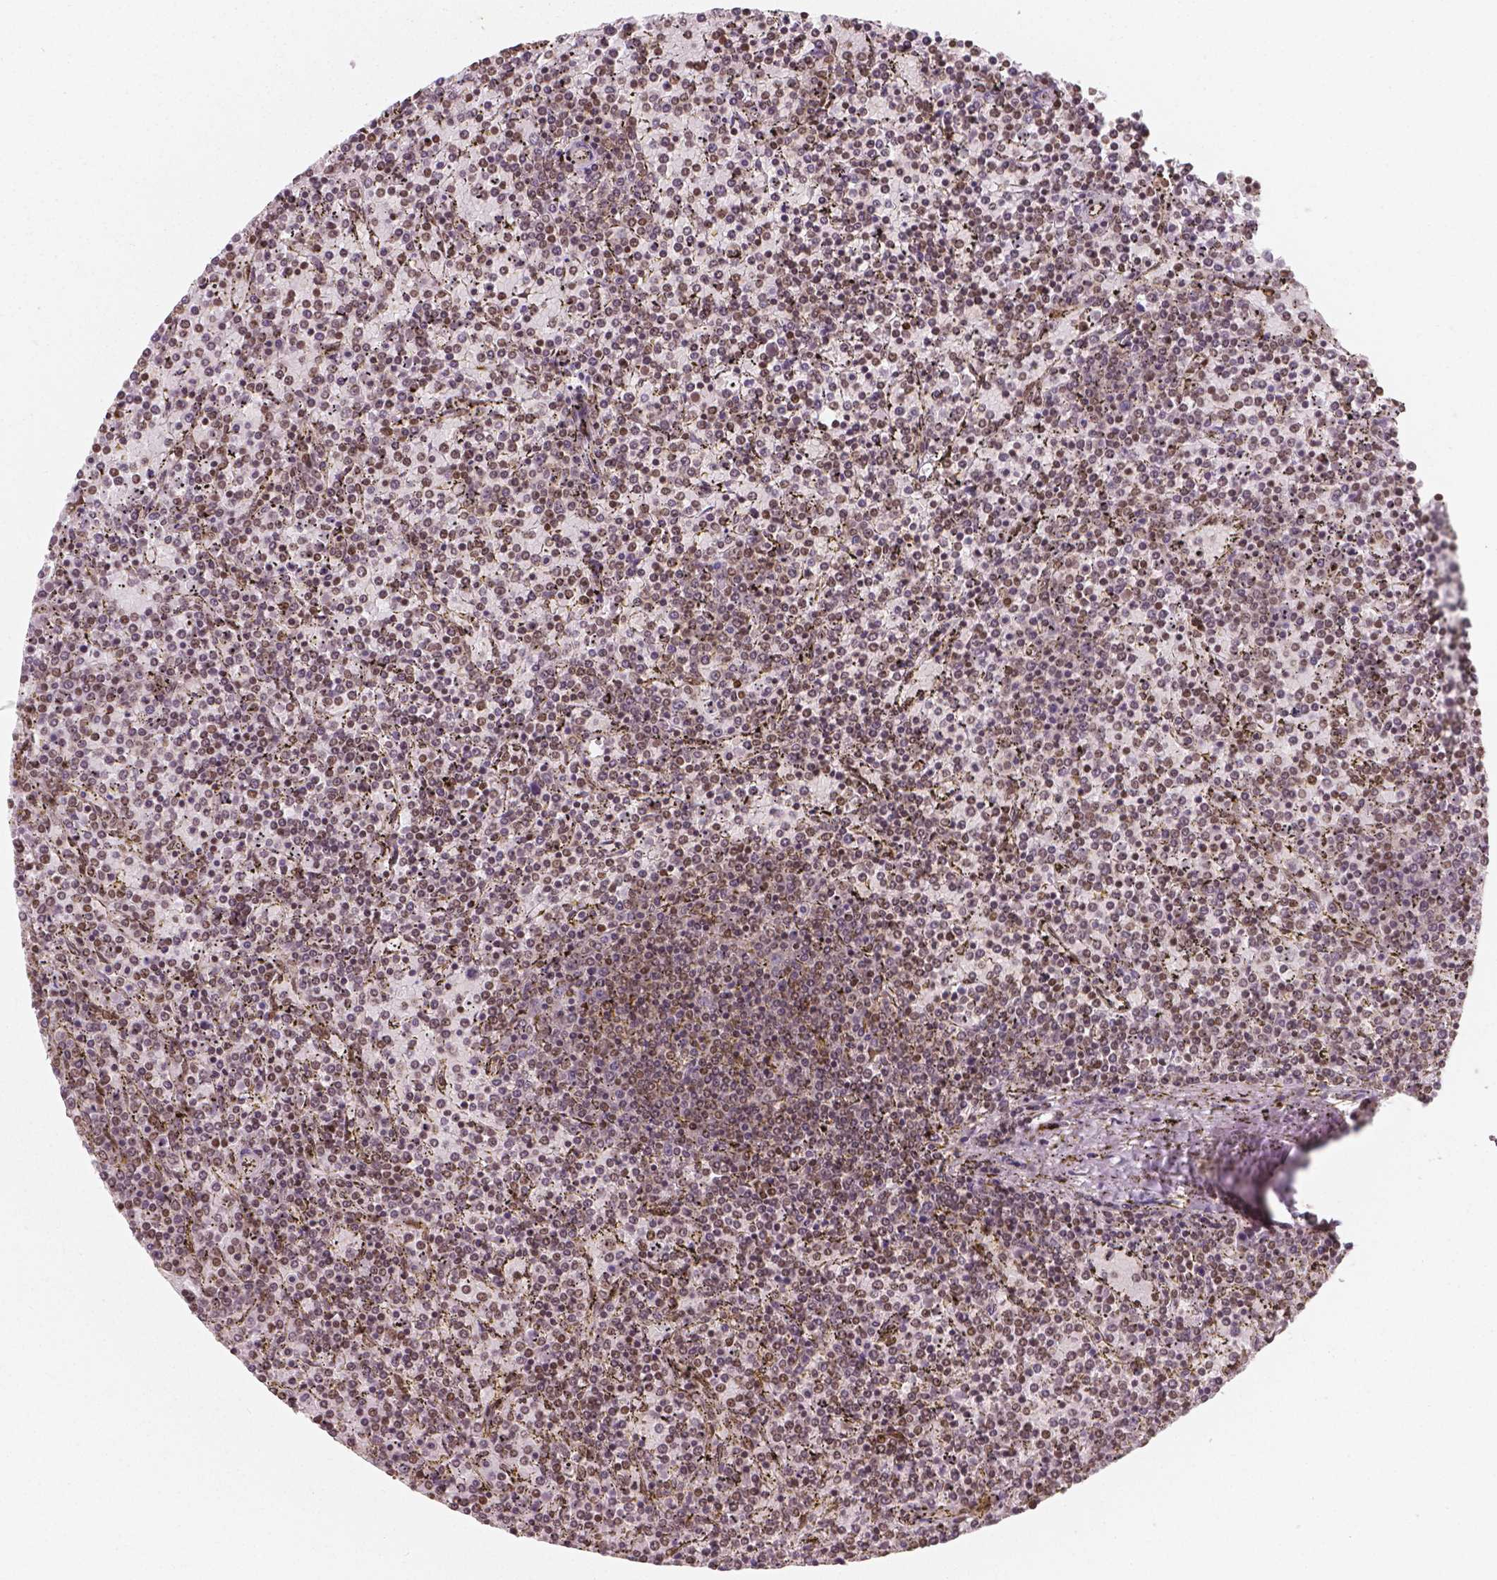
{"staining": {"intensity": "moderate", "quantity": ">75%", "location": "nuclear"}, "tissue": "lymphoma", "cell_type": "Tumor cells", "image_type": "cancer", "snomed": [{"axis": "morphology", "description": "Malignant lymphoma, non-Hodgkin's type, Low grade"}, {"axis": "topography", "description": "Spleen"}], "caption": "Tumor cells demonstrate moderate nuclear staining in approximately >75% of cells in low-grade malignant lymphoma, non-Hodgkin's type.", "gene": "NUCKS1", "patient": {"sex": "female", "age": 77}}